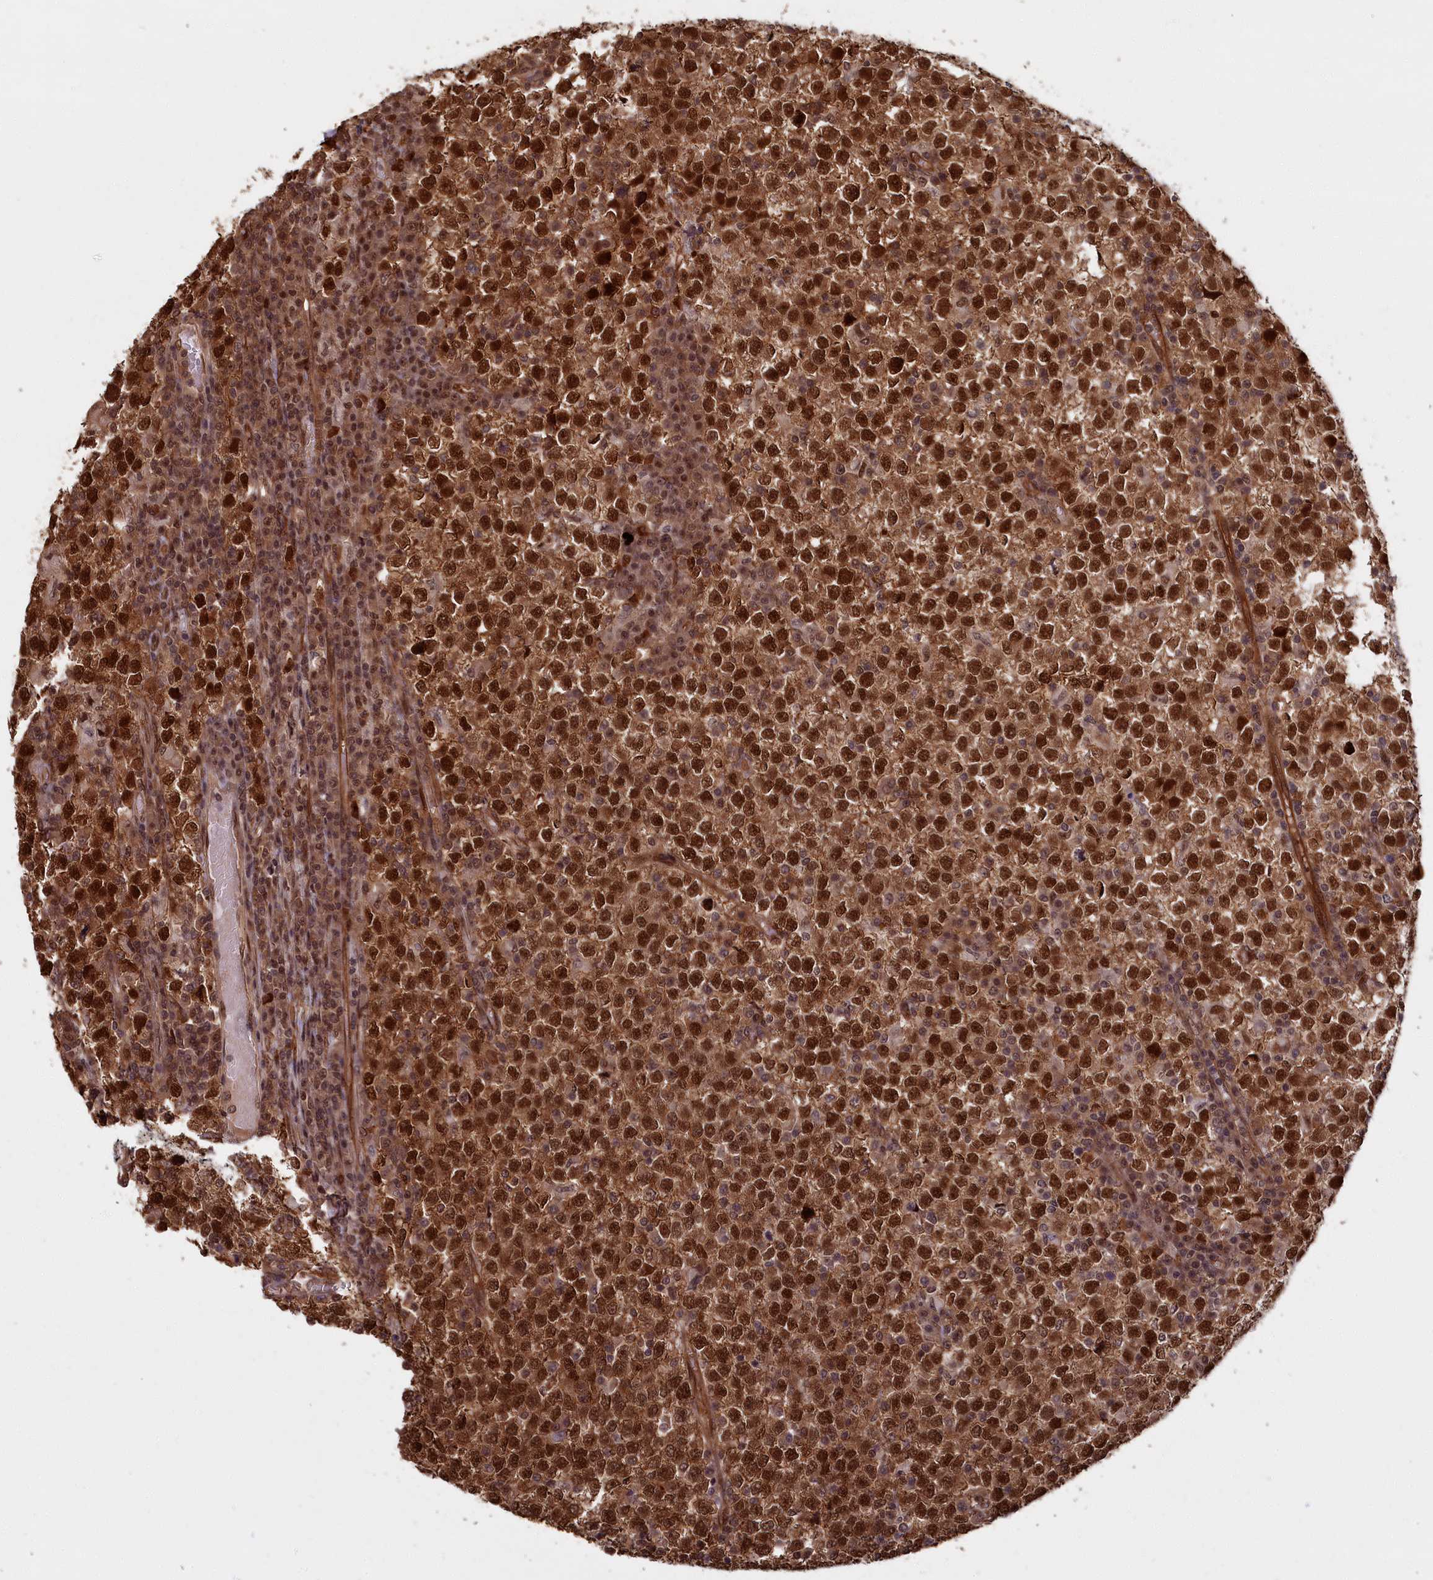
{"staining": {"intensity": "strong", "quantity": ">75%", "location": "cytoplasmic/membranous,nuclear"}, "tissue": "testis cancer", "cell_type": "Tumor cells", "image_type": "cancer", "snomed": [{"axis": "morphology", "description": "Seminoma, NOS"}, {"axis": "topography", "description": "Testis"}], "caption": "The histopathology image reveals immunohistochemical staining of testis cancer (seminoma). There is strong cytoplasmic/membranous and nuclear staining is appreciated in approximately >75% of tumor cells.", "gene": "HIF3A", "patient": {"sex": "male", "age": 65}}